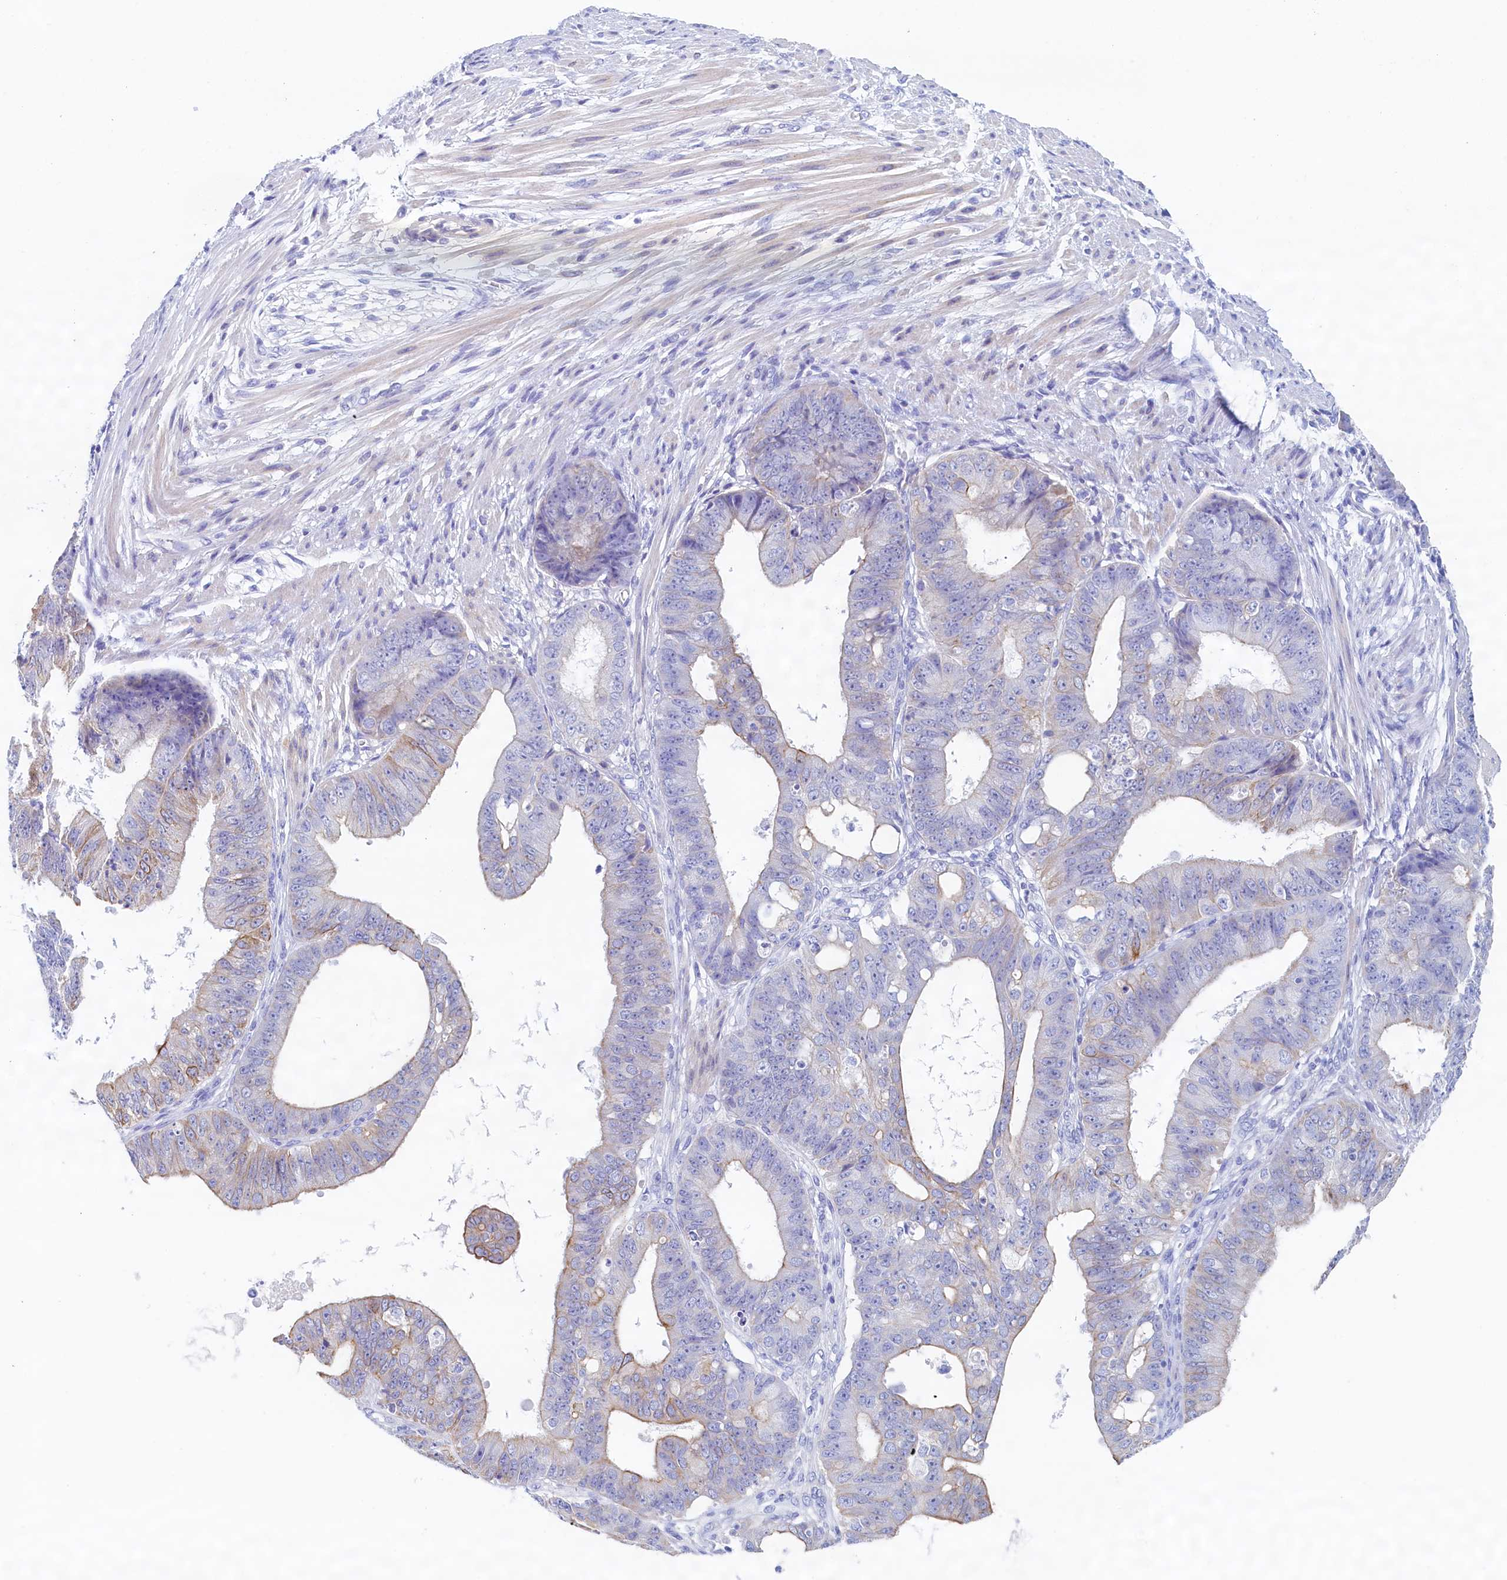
{"staining": {"intensity": "moderate", "quantity": "<25%", "location": "cytoplasmic/membranous"}, "tissue": "ovarian cancer", "cell_type": "Tumor cells", "image_type": "cancer", "snomed": [{"axis": "morphology", "description": "Carcinoma, endometroid"}, {"axis": "topography", "description": "Appendix"}, {"axis": "topography", "description": "Ovary"}], "caption": "IHC photomicrograph of neoplastic tissue: ovarian cancer (endometroid carcinoma) stained using immunohistochemistry (IHC) shows low levels of moderate protein expression localized specifically in the cytoplasmic/membranous of tumor cells, appearing as a cytoplasmic/membranous brown color.", "gene": "GUCA1C", "patient": {"sex": "female", "age": 42}}